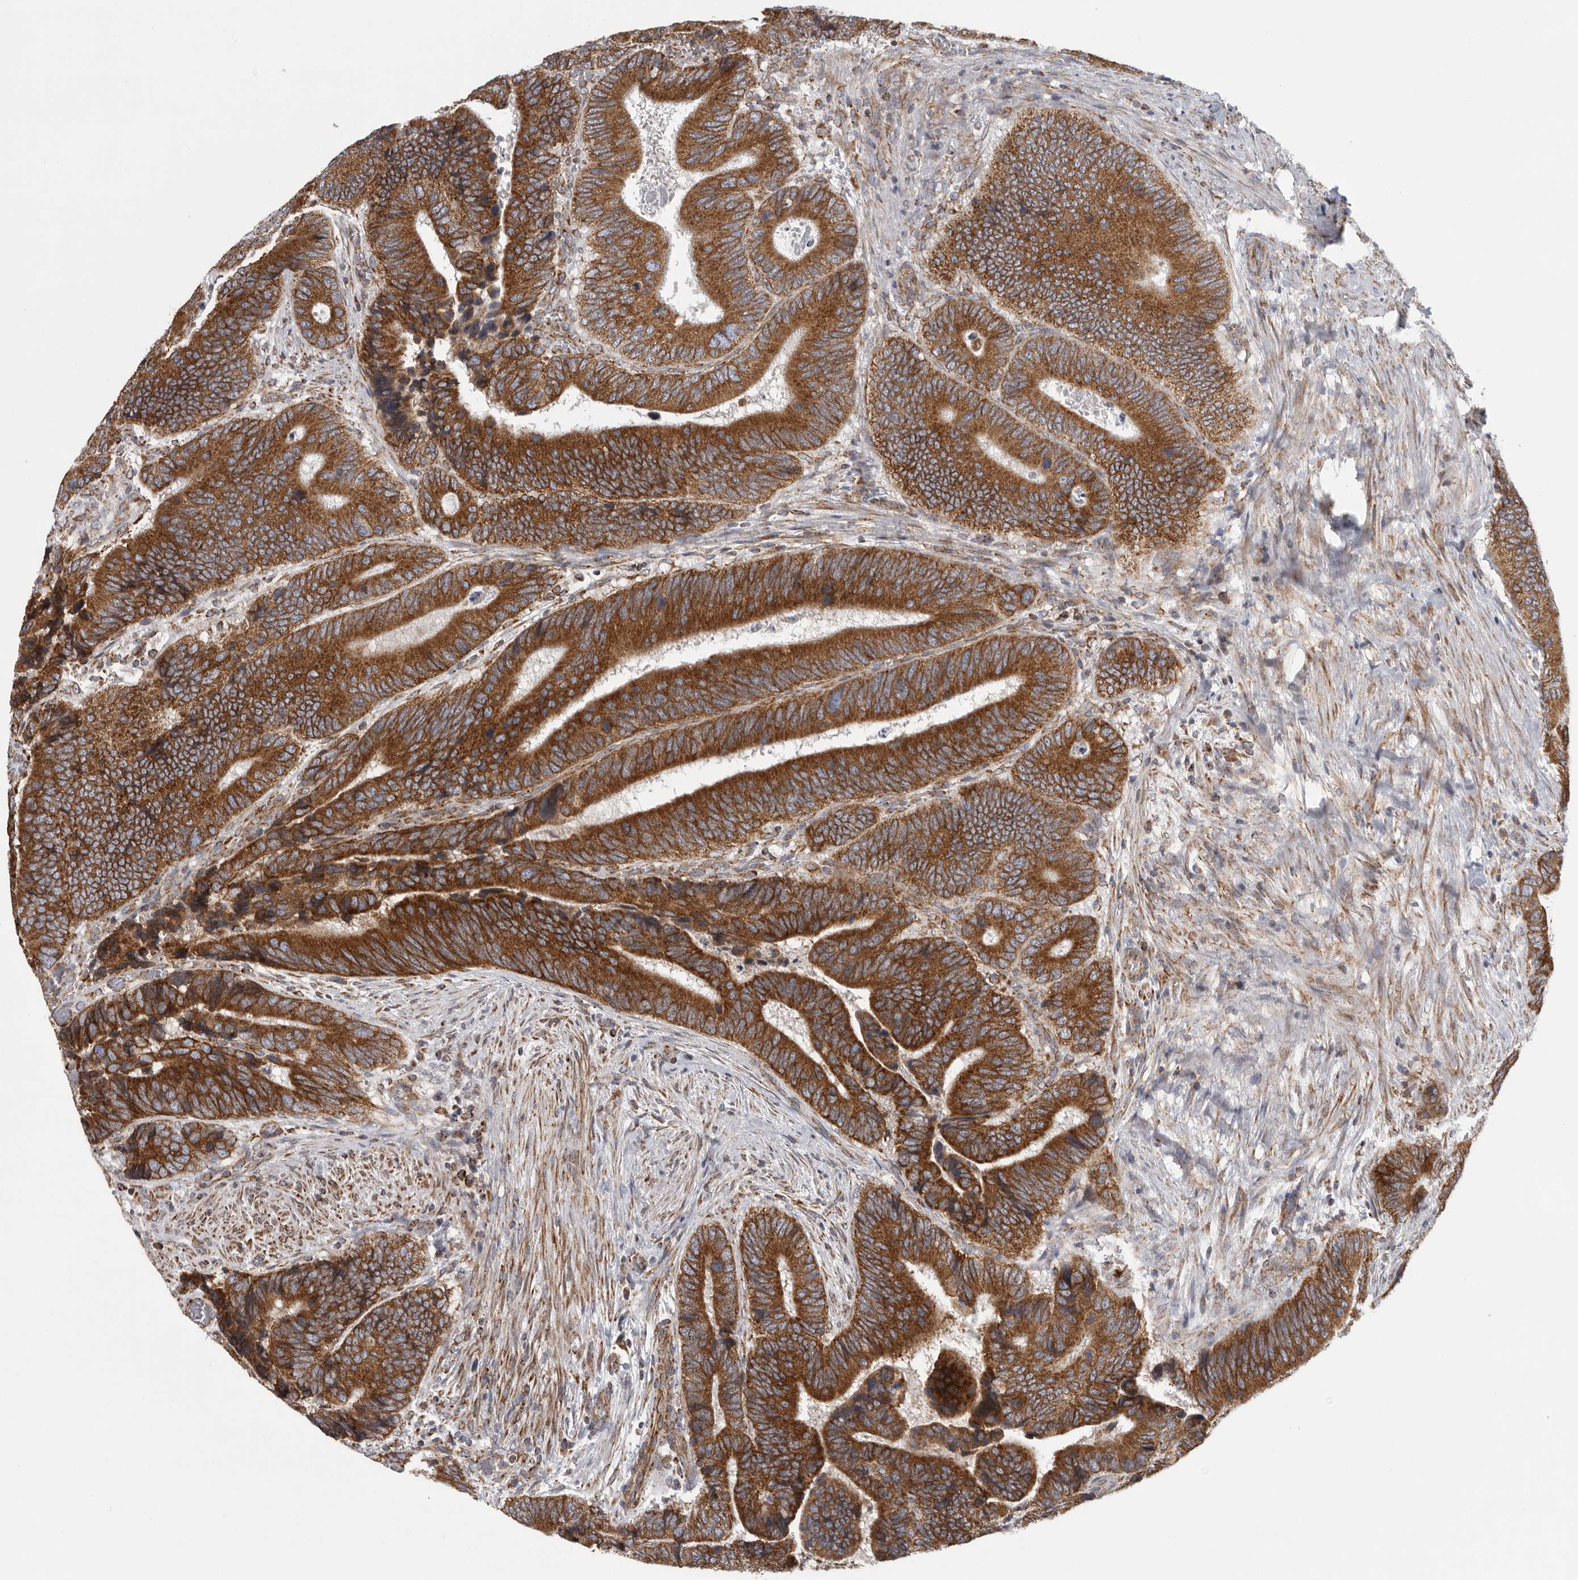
{"staining": {"intensity": "strong", "quantity": ">75%", "location": "cytoplasmic/membranous"}, "tissue": "colorectal cancer", "cell_type": "Tumor cells", "image_type": "cancer", "snomed": [{"axis": "morphology", "description": "Inflammation, NOS"}, {"axis": "morphology", "description": "Adenocarcinoma, NOS"}, {"axis": "topography", "description": "Colon"}], "caption": "Colorectal cancer tissue exhibits strong cytoplasmic/membranous staining in approximately >75% of tumor cells", "gene": "FKBP8", "patient": {"sex": "male", "age": 72}}